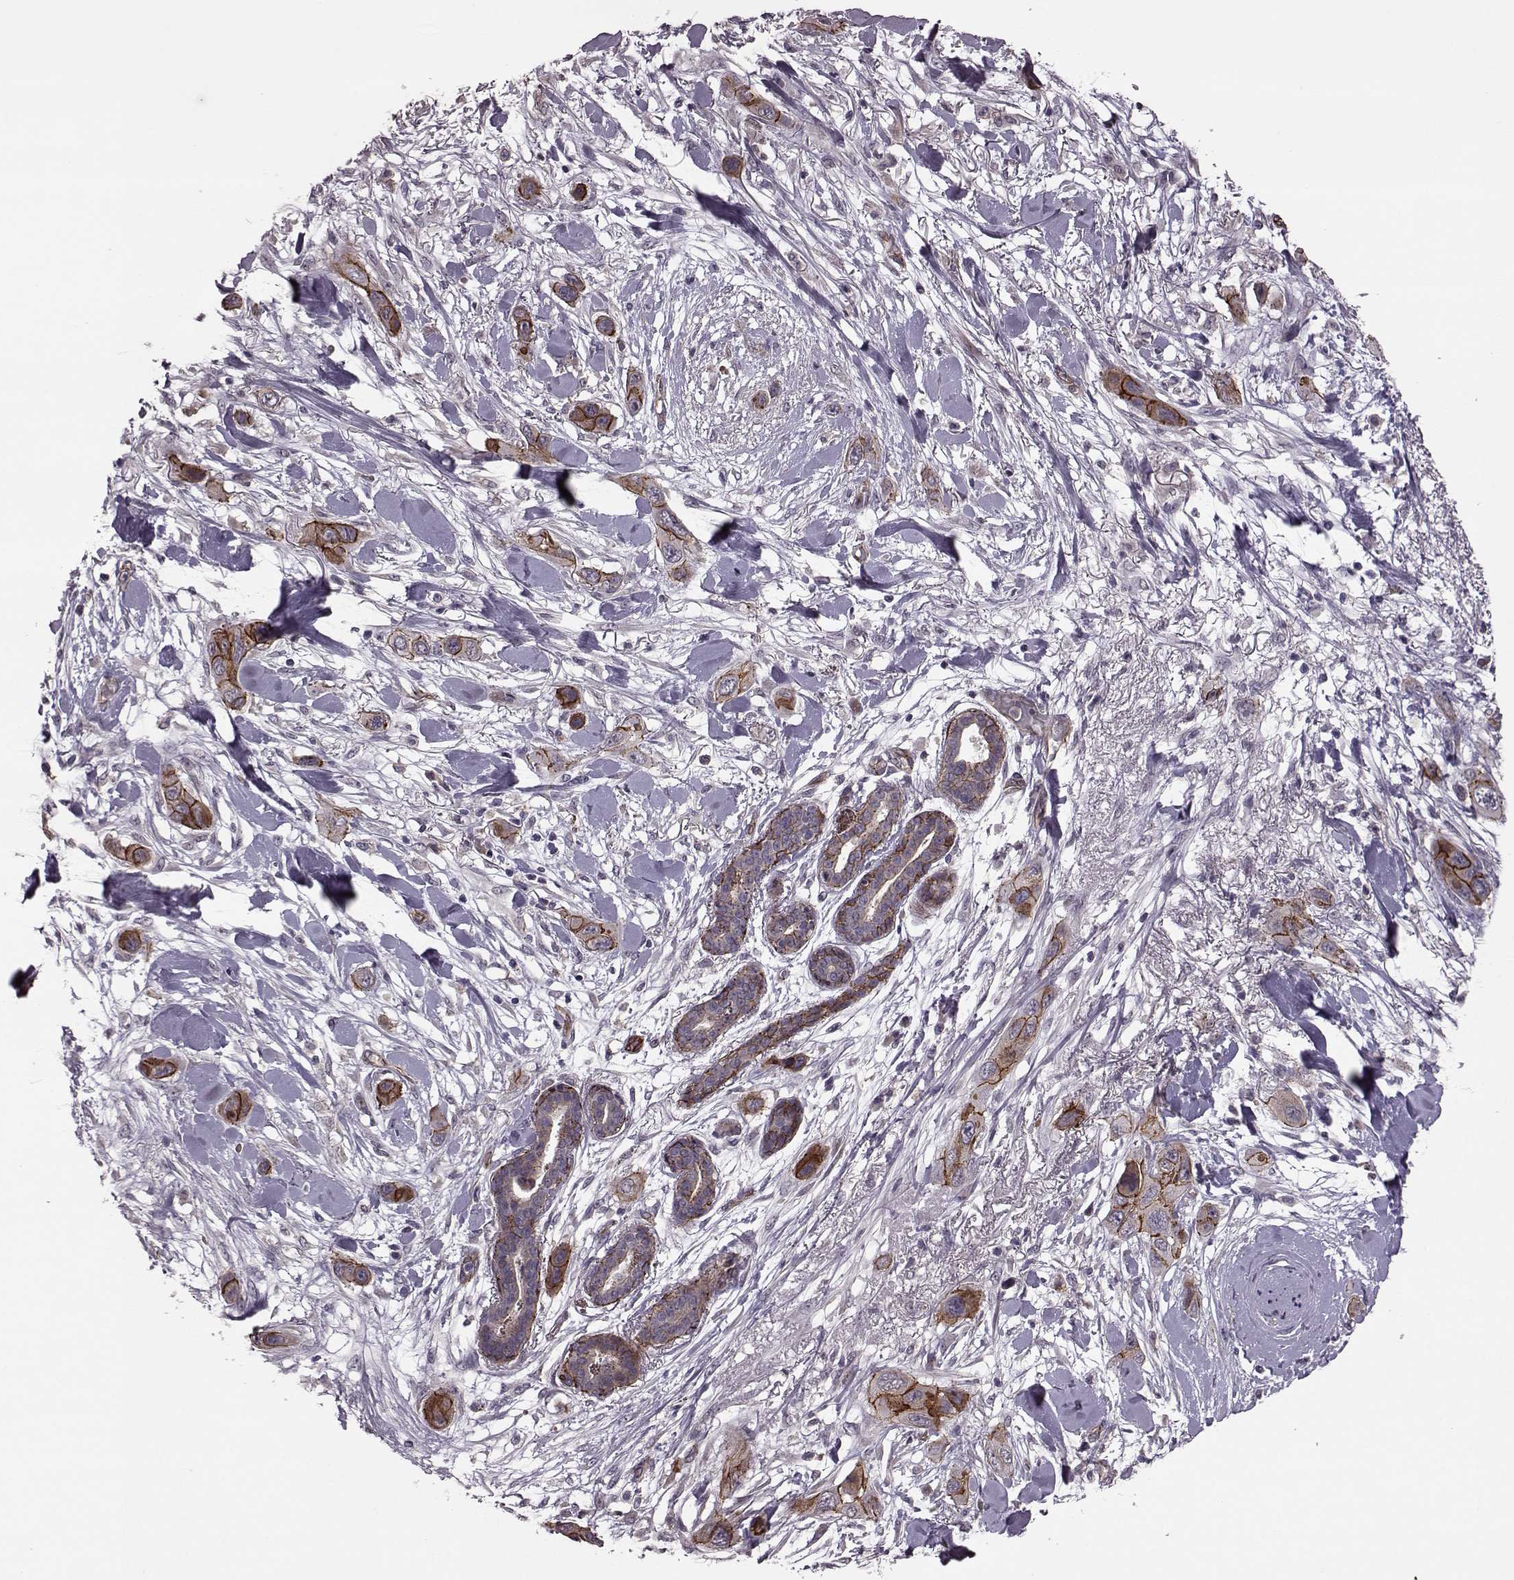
{"staining": {"intensity": "strong", "quantity": ">75%", "location": "cytoplasmic/membranous"}, "tissue": "skin cancer", "cell_type": "Tumor cells", "image_type": "cancer", "snomed": [{"axis": "morphology", "description": "Squamous cell carcinoma, NOS"}, {"axis": "topography", "description": "Skin"}], "caption": "Immunohistochemical staining of human skin cancer (squamous cell carcinoma) displays high levels of strong cytoplasmic/membranous protein expression in about >75% of tumor cells.", "gene": "SYNPO", "patient": {"sex": "male", "age": 79}}